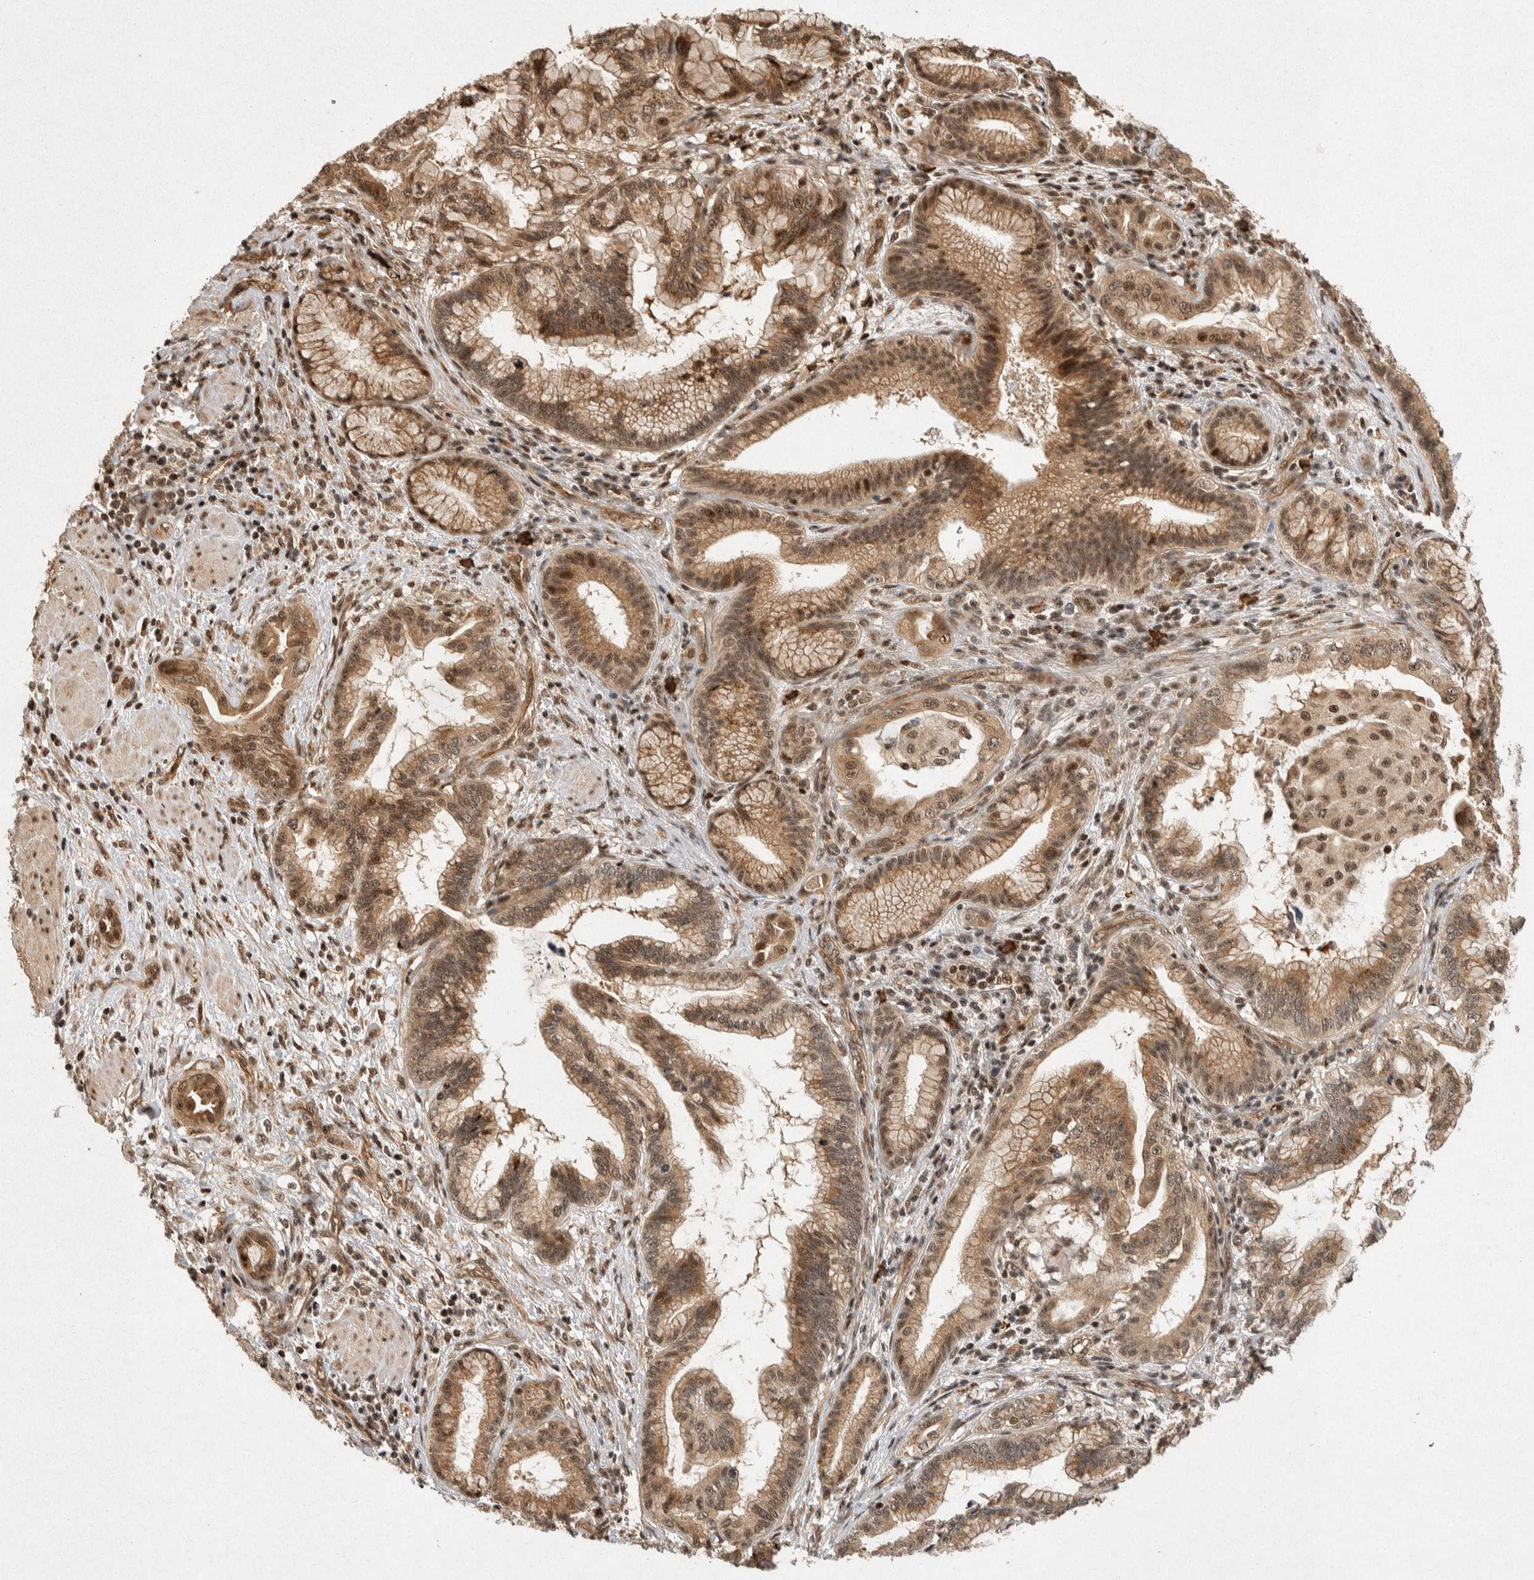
{"staining": {"intensity": "moderate", "quantity": ">75%", "location": "cytoplasmic/membranous,nuclear"}, "tissue": "pancreatic cancer", "cell_type": "Tumor cells", "image_type": "cancer", "snomed": [{"axis": "morphology", "description": "Adenocarcinoma, NOS"}, {"axis": "topography", "description": "Pancreas"}], "caption": "This is a micrograph of IHC staining of adenocarcinoma (pancreatic), which shows moderate expression in the cytoplasmic/membranous and nuclear of tumor cells.", "gene": "TOR1B", "patient": {"sex": "female", "age": 64}}